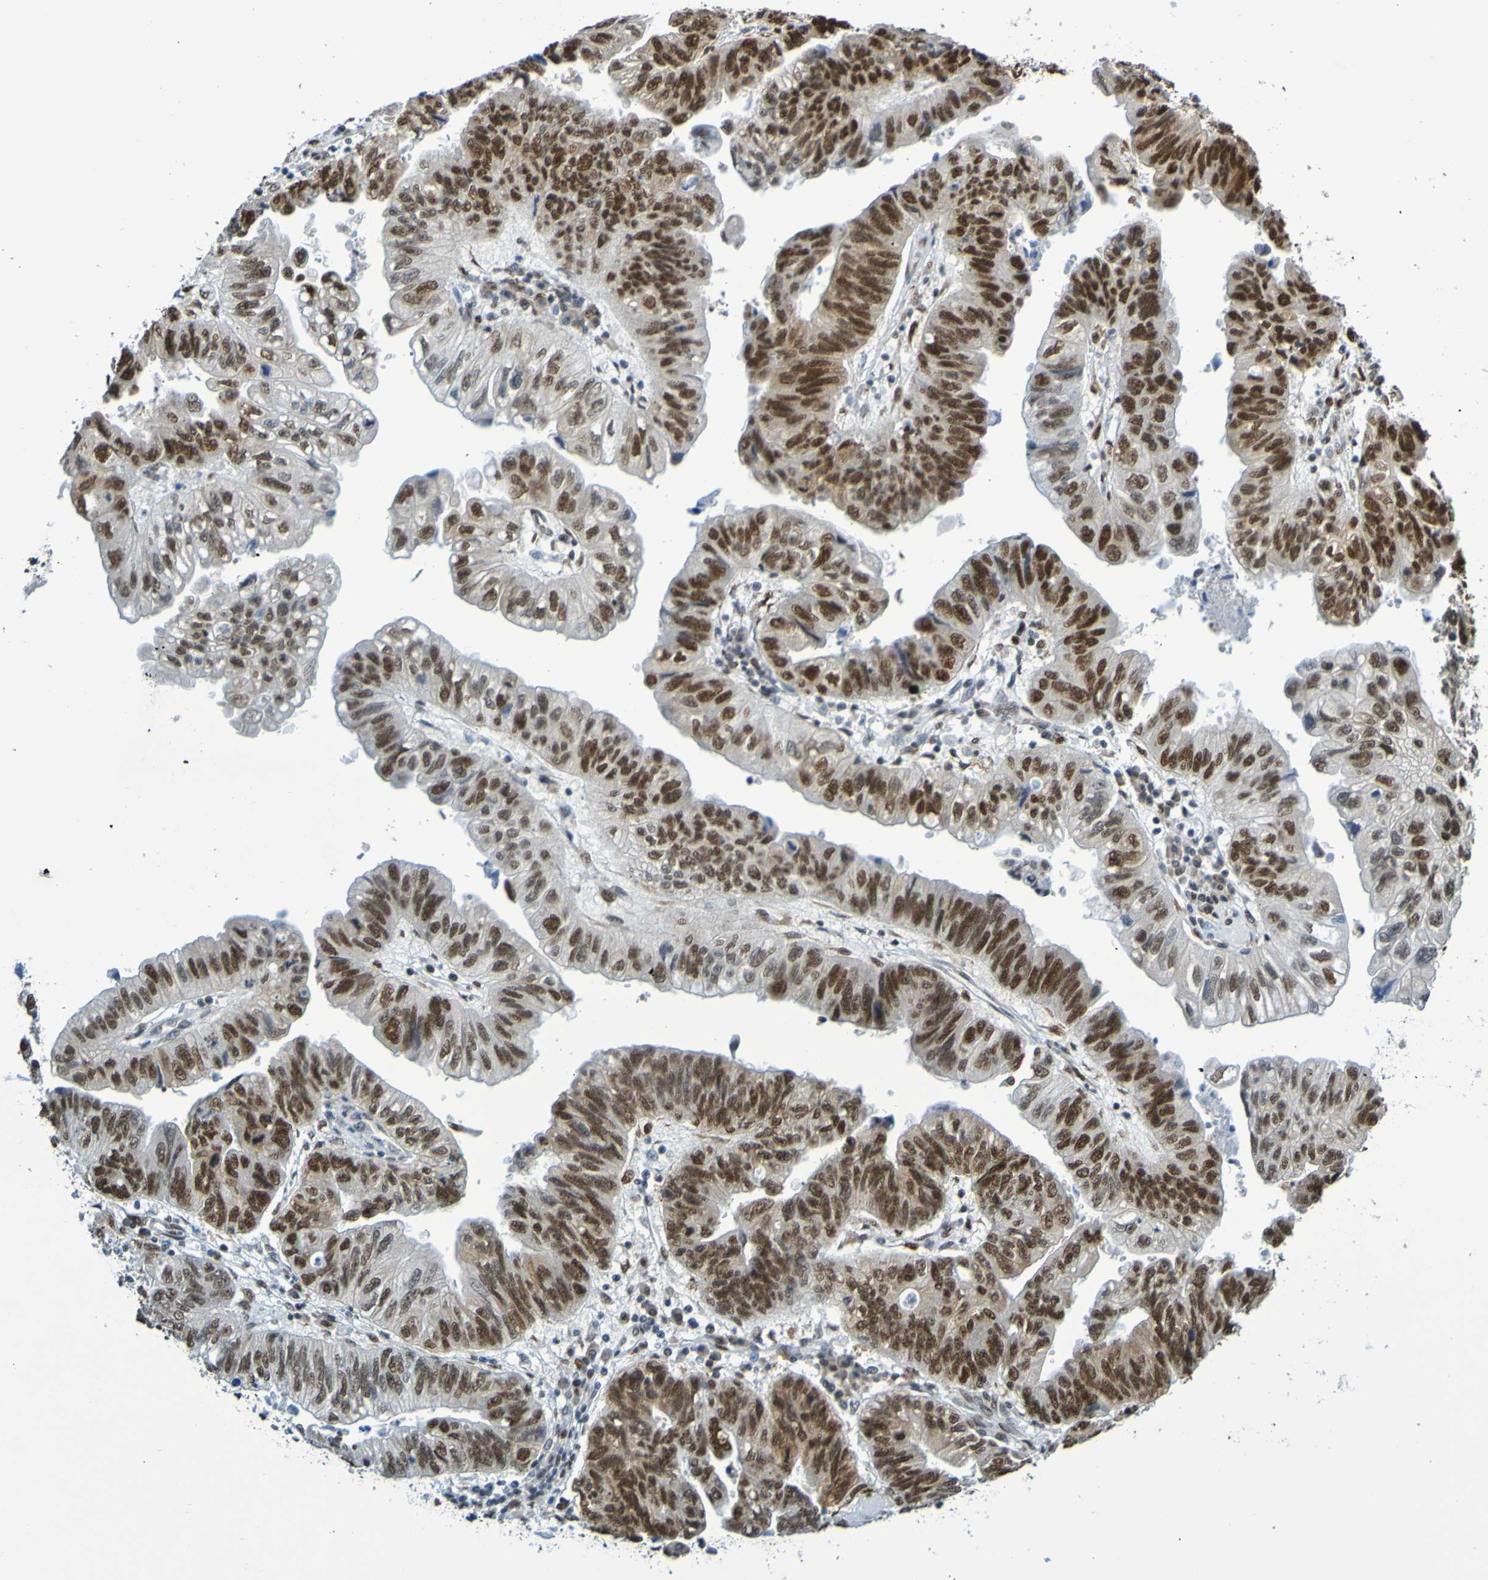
{"staining": {"intensity": "strong", "quantity": ">75%", "location": "nuclear"}, "tissue": "stomach cancer", "cell_type": "Tumor cells", "image_type": "cancer", "snomed": [{"axis": "morphology", "description": "Adenocarcinoma, NOS"}, {"axis": "topography", "description": "Stomach"}], "caption": "High-power microscopy captured an IHC image of stomach cancer (adenocarcinoma), revealing strong nuclear expression in approximately >75% of tumor cells.", "gene": "HDAC2", "patient": {"sex": "male", "age": 59}}